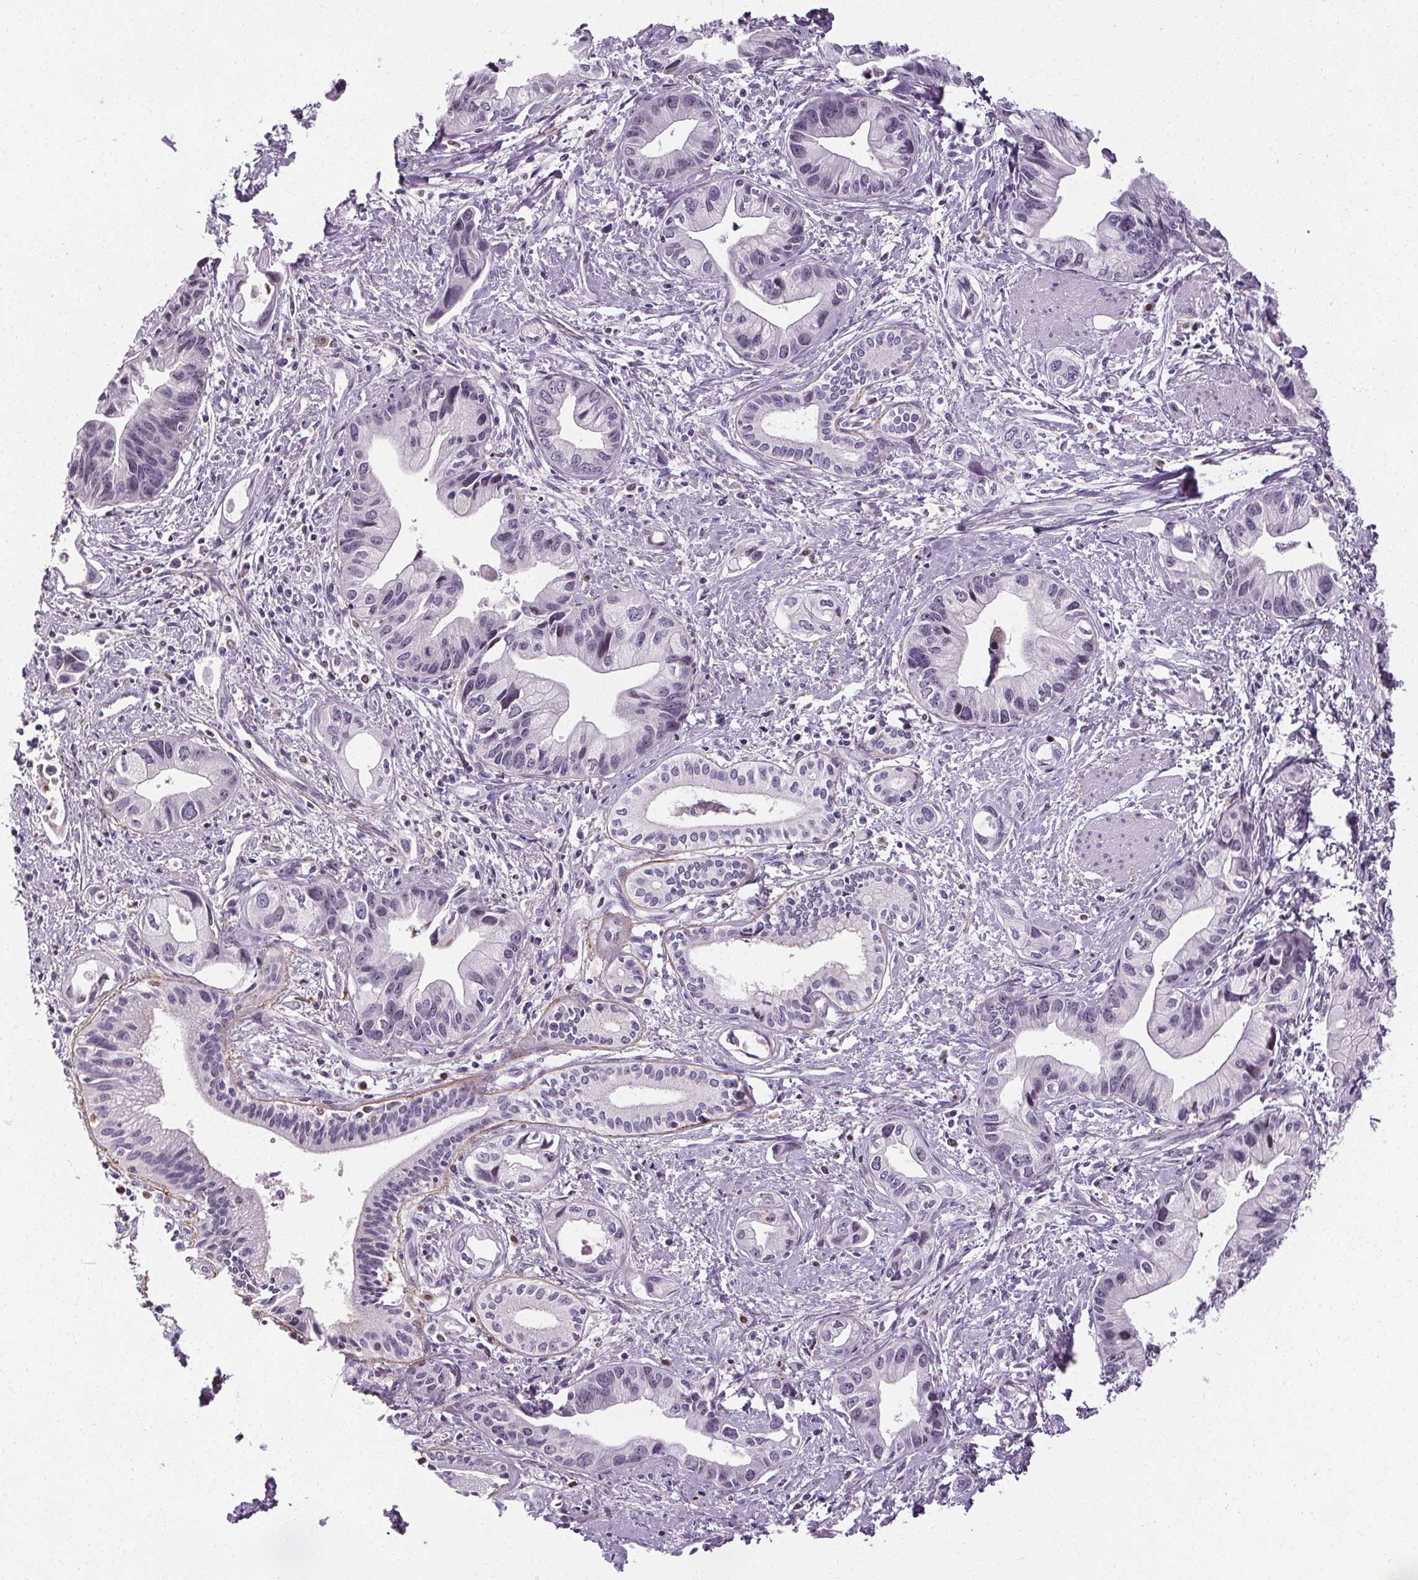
{"staining": {"intensity": "negative", "quantity": "none", "location": "none"}, "tissue": "pancreatic cancer", "cell_type": "Tumor cells", "image_type": "cancer", "snomed": [{"axis": "morphology", "description": "Adenocarcinoma, NOS"}, {"axis": "topography", "description": "Pancreas"}], "caption": "Immunohistochemical staining of human pancreatic cancer exhibits no significant staining in tumor cells.", "gene": "TMEM240", "patient": {"sex": "female", "age": 61}}